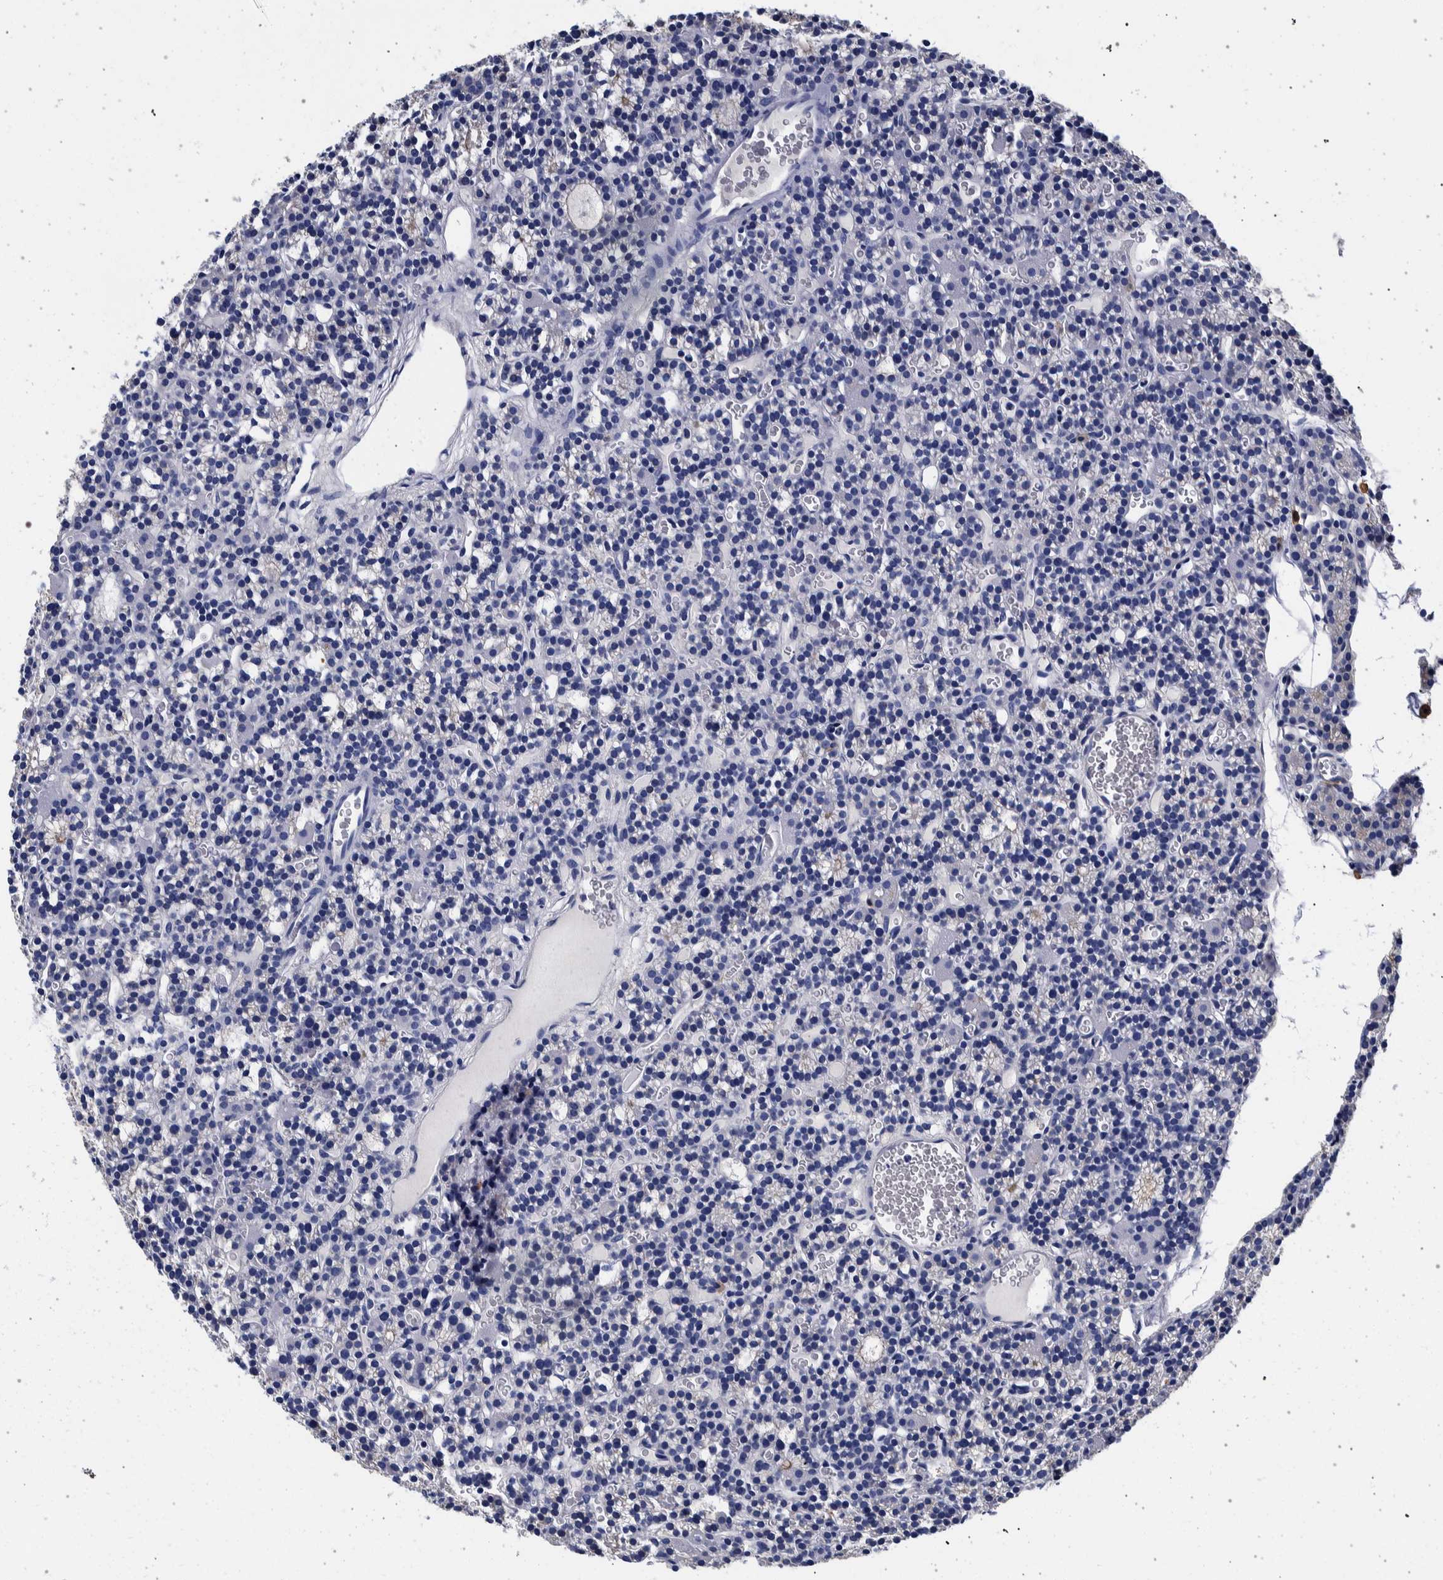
{"staining": {"intensity": "negative", "quantity": "none", "location": "none"}, "tissue": "parathyroid gland", "cell_type": "Glandular cells", "image_type": "normal", "snomed": [{"axis": "morphology", "description": "Normal tissue, NOS"}, {"axis": "morphology", "description": "Adenoma, NOS"}, {"axis": "topography", "description": "Parathyroid gland"}], "caption": "Protein analysis of normal parathyroid gland reveals no significant expression in glandular cells.", "gene": "NIBAN2", "patient": {"sex": "female", "age": 58}}